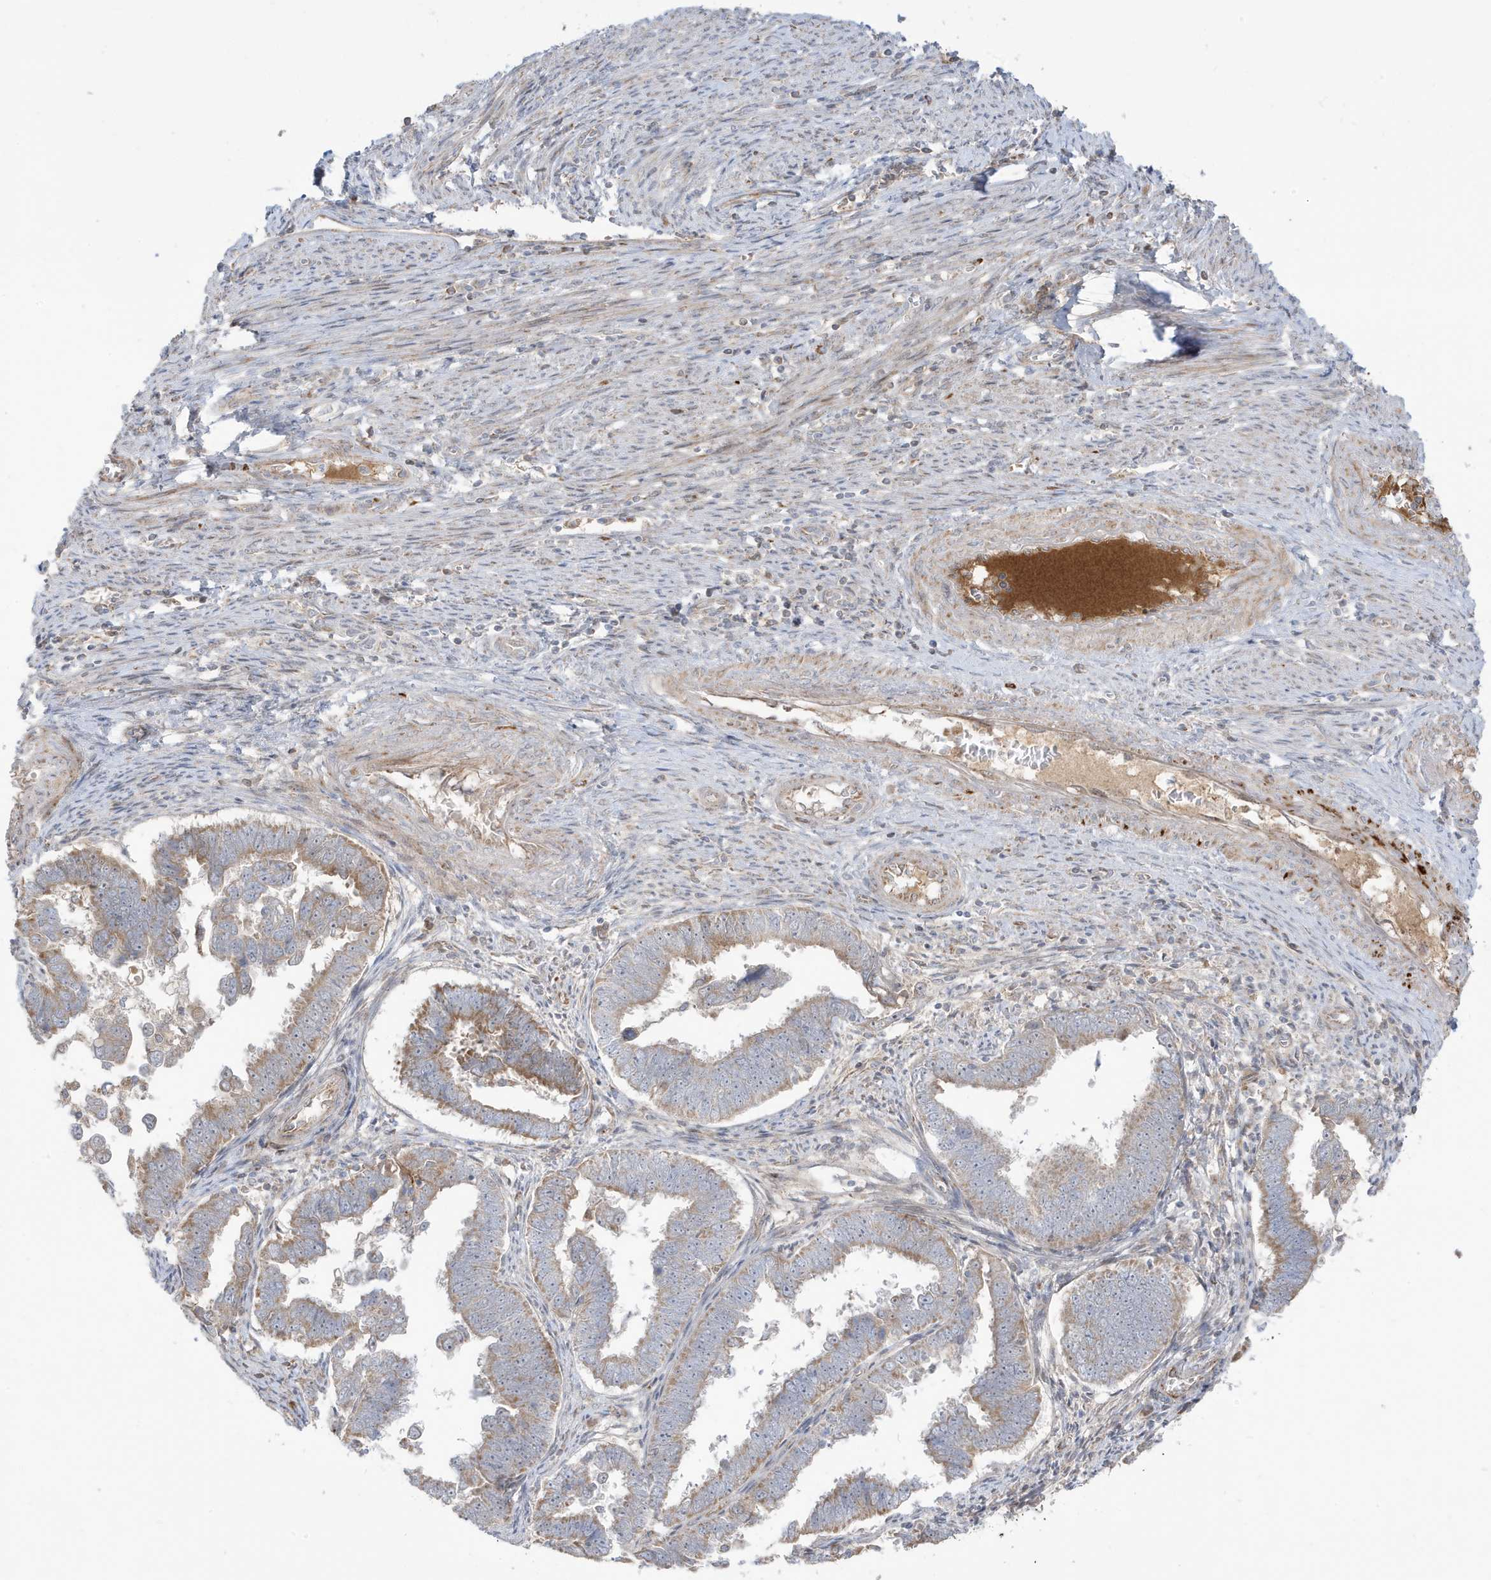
{"staining": {"intensity": "moderate", "quantity": "25%-75%", "location": "cytoplasmic/membranous"}, "tissue": "endometrial cancer", "cell_type": "Tumor cells", "image_type": "cancer", "snomed": [{"axis": "morphology", "description": "Adenocarcinoma, NOS"}, {"axis": "topography", "description": "Endometrium"}], "caption": "IHC photomicrograph of neoplastic tissue: human endometrial adenocarcinoma stained using IHC reveals medium levels of moderate protein expression localized specifically in the cytoplasmic/membranous of tumor cells, appearing as a cytoplasmic/membranous brown color.", "gene": "IFT57", "patient": {"sex": "female", "age": 75}}